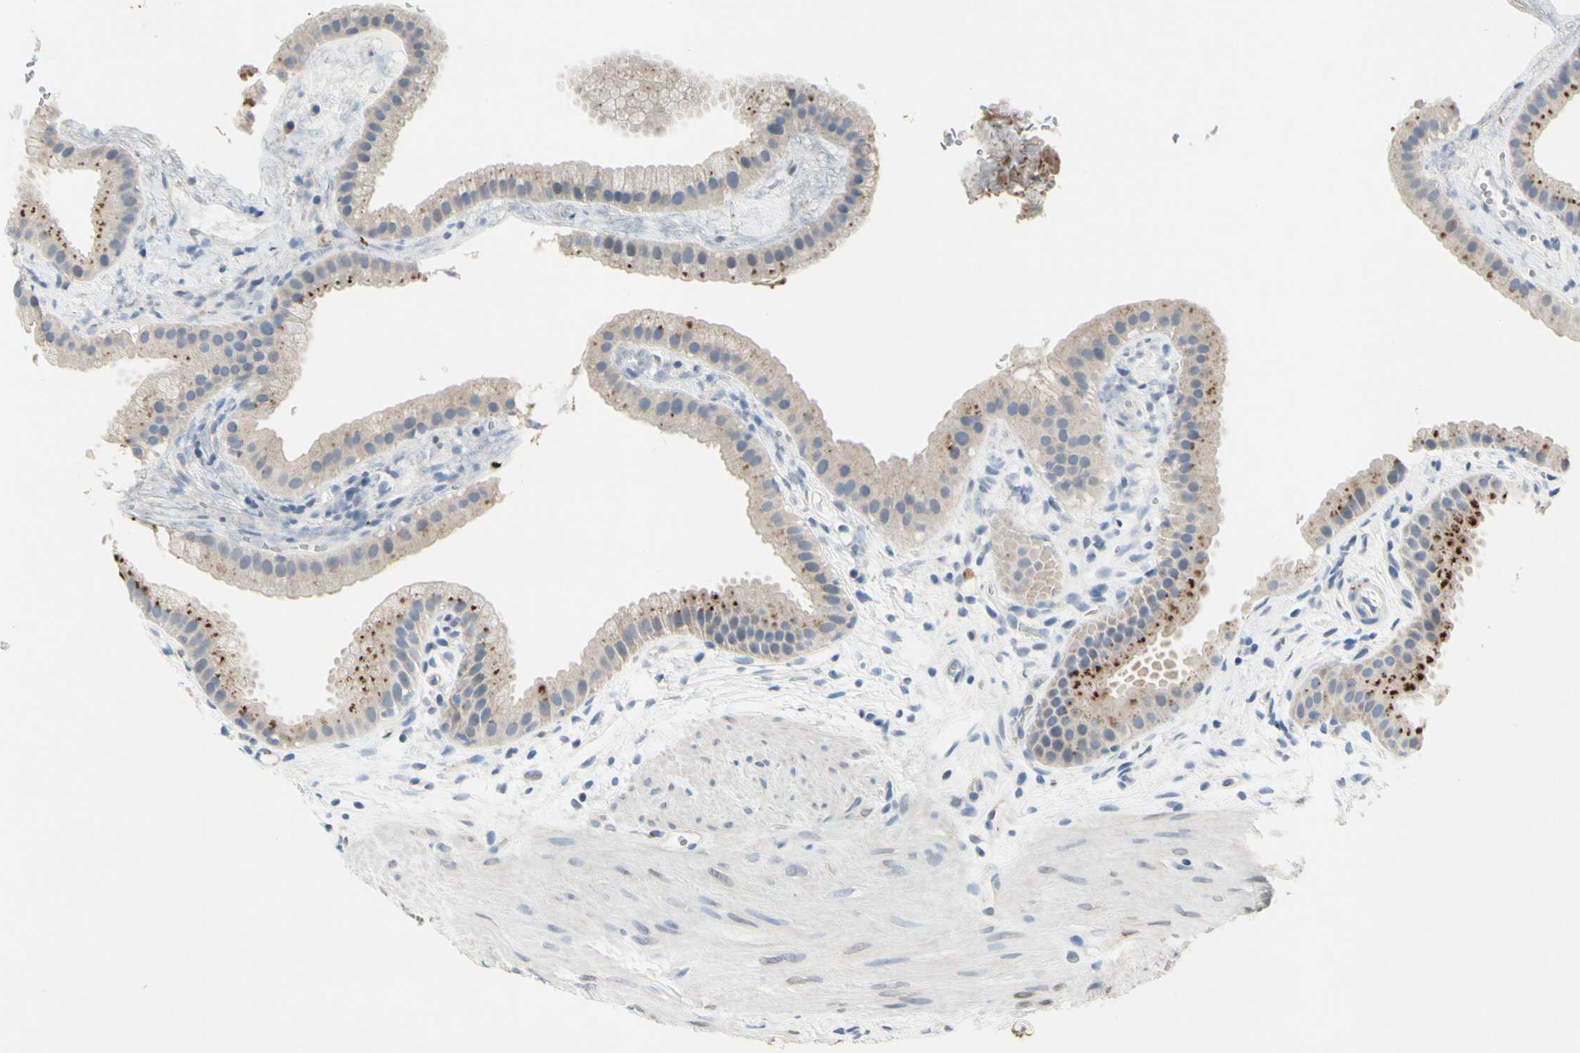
{"staining": {"intensity": "moderate", "quantity": "25%-75%", "location": "cytoplasmic/membranous"}, "tissue": "gallbladder", "cell_type": "Glandular cells", "image_type": "normal", "snomed": [{"axis": "morphology", "description": "Normal tissue, NOS"}, {"axis": "topography", "description": "Gallbladder"}], "caption": "Protein expression by IHC displays moderate cytoplasmic/membranous positivity in approximately 25%-75% of glandular cells in unremarkable gallbladder.", "gene": "RETSAT", "patient": {"sex": "female", "age": 64}}